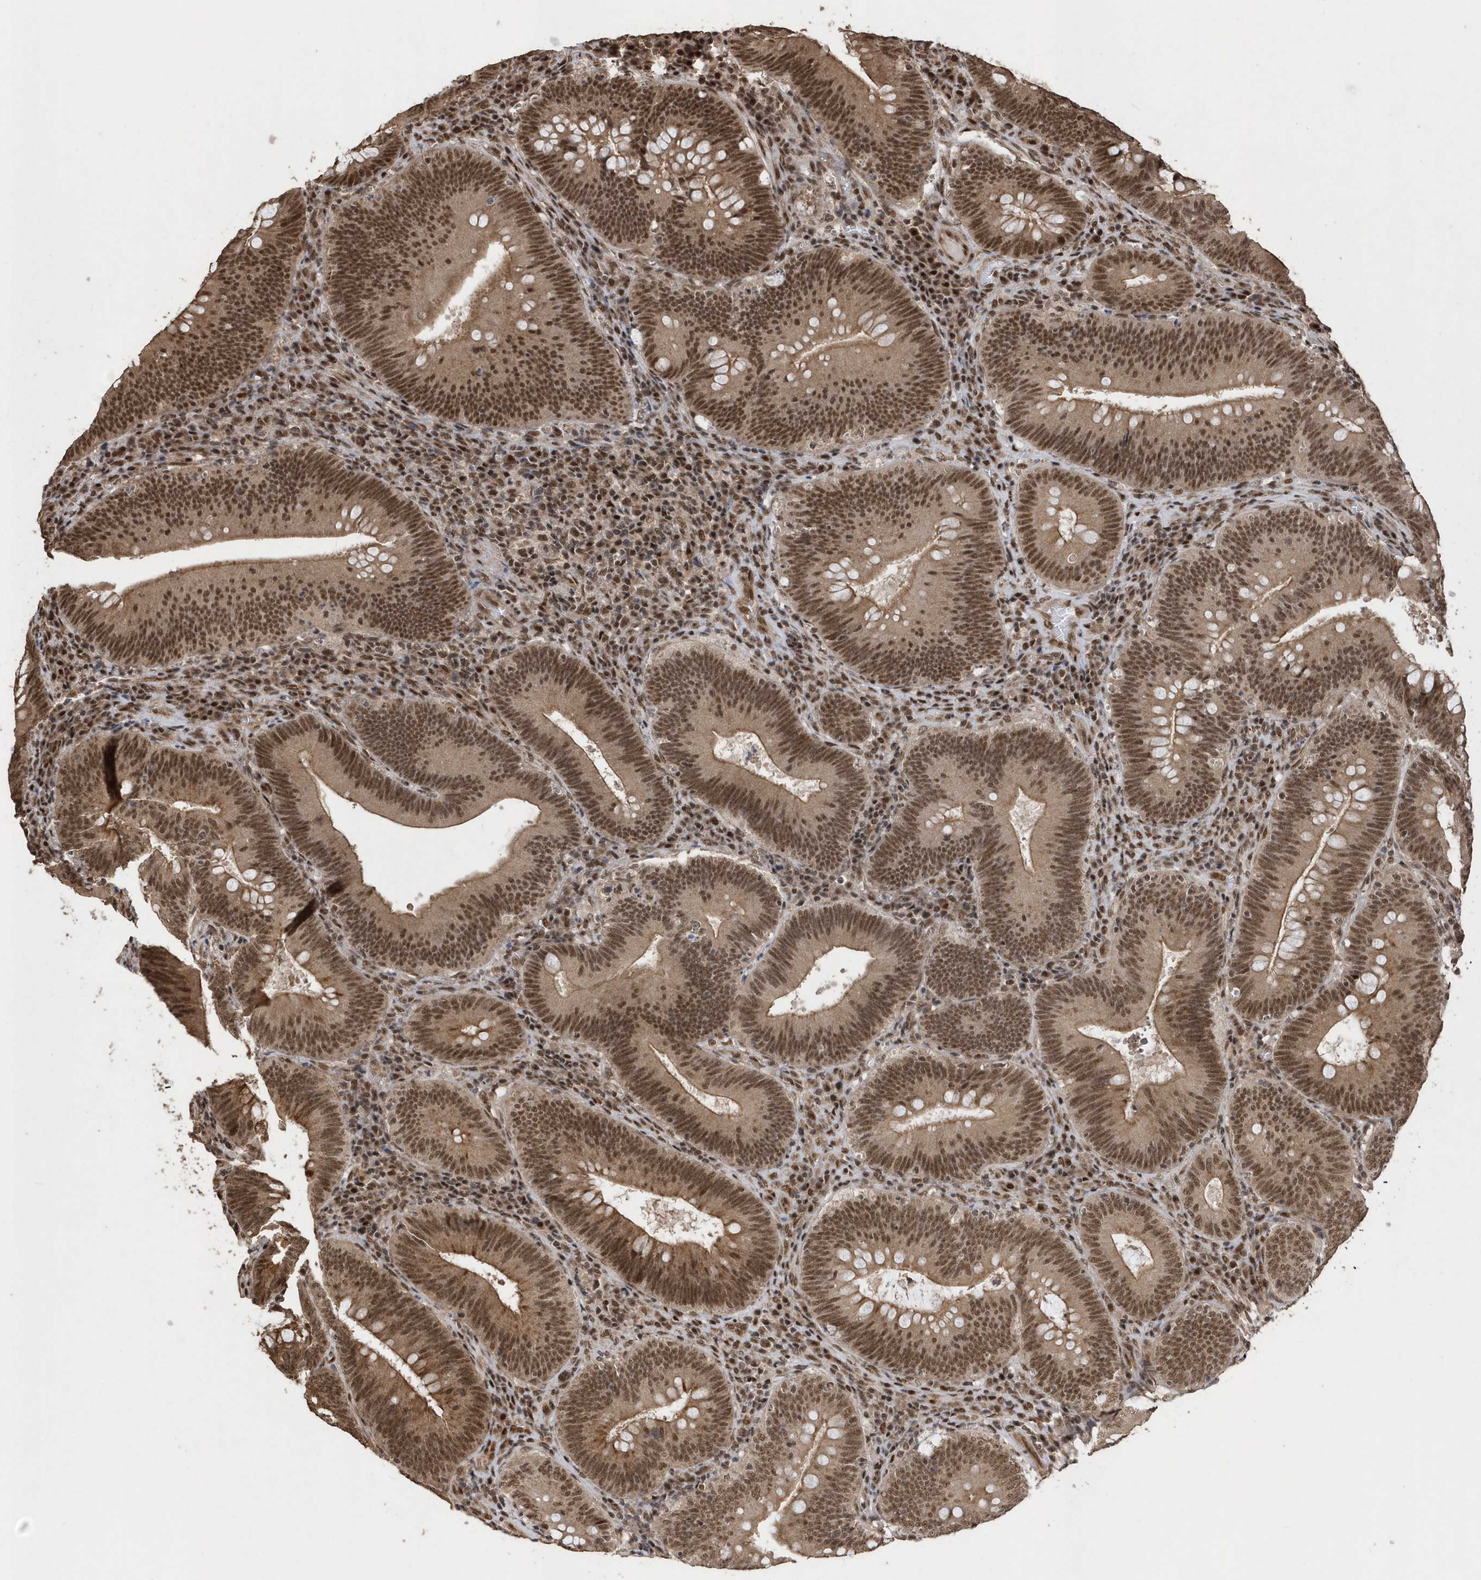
{"staining": {"intensity": "moderate", "quantity": ">75%", "location": "cytoplasmic/membranous,nuclear"}, "tissue": "colorectal cancer", "cell_type": "Tumor cells", "image_type": "cancer", "snomed": [{"axis": "morphology", "description": "Normal tissue, NOS"}, {"axis": "topography", "description": "Colon"}], "caption": "A histopathology image showing moderate cytoplasmic/membranous and nuclear staining in about >75% of tumor cells in colorectal cancer, as visualized by brown immunohistochemical staining.", "gene": "INTS12", "patient": {"sex": "female", "age": 82}}